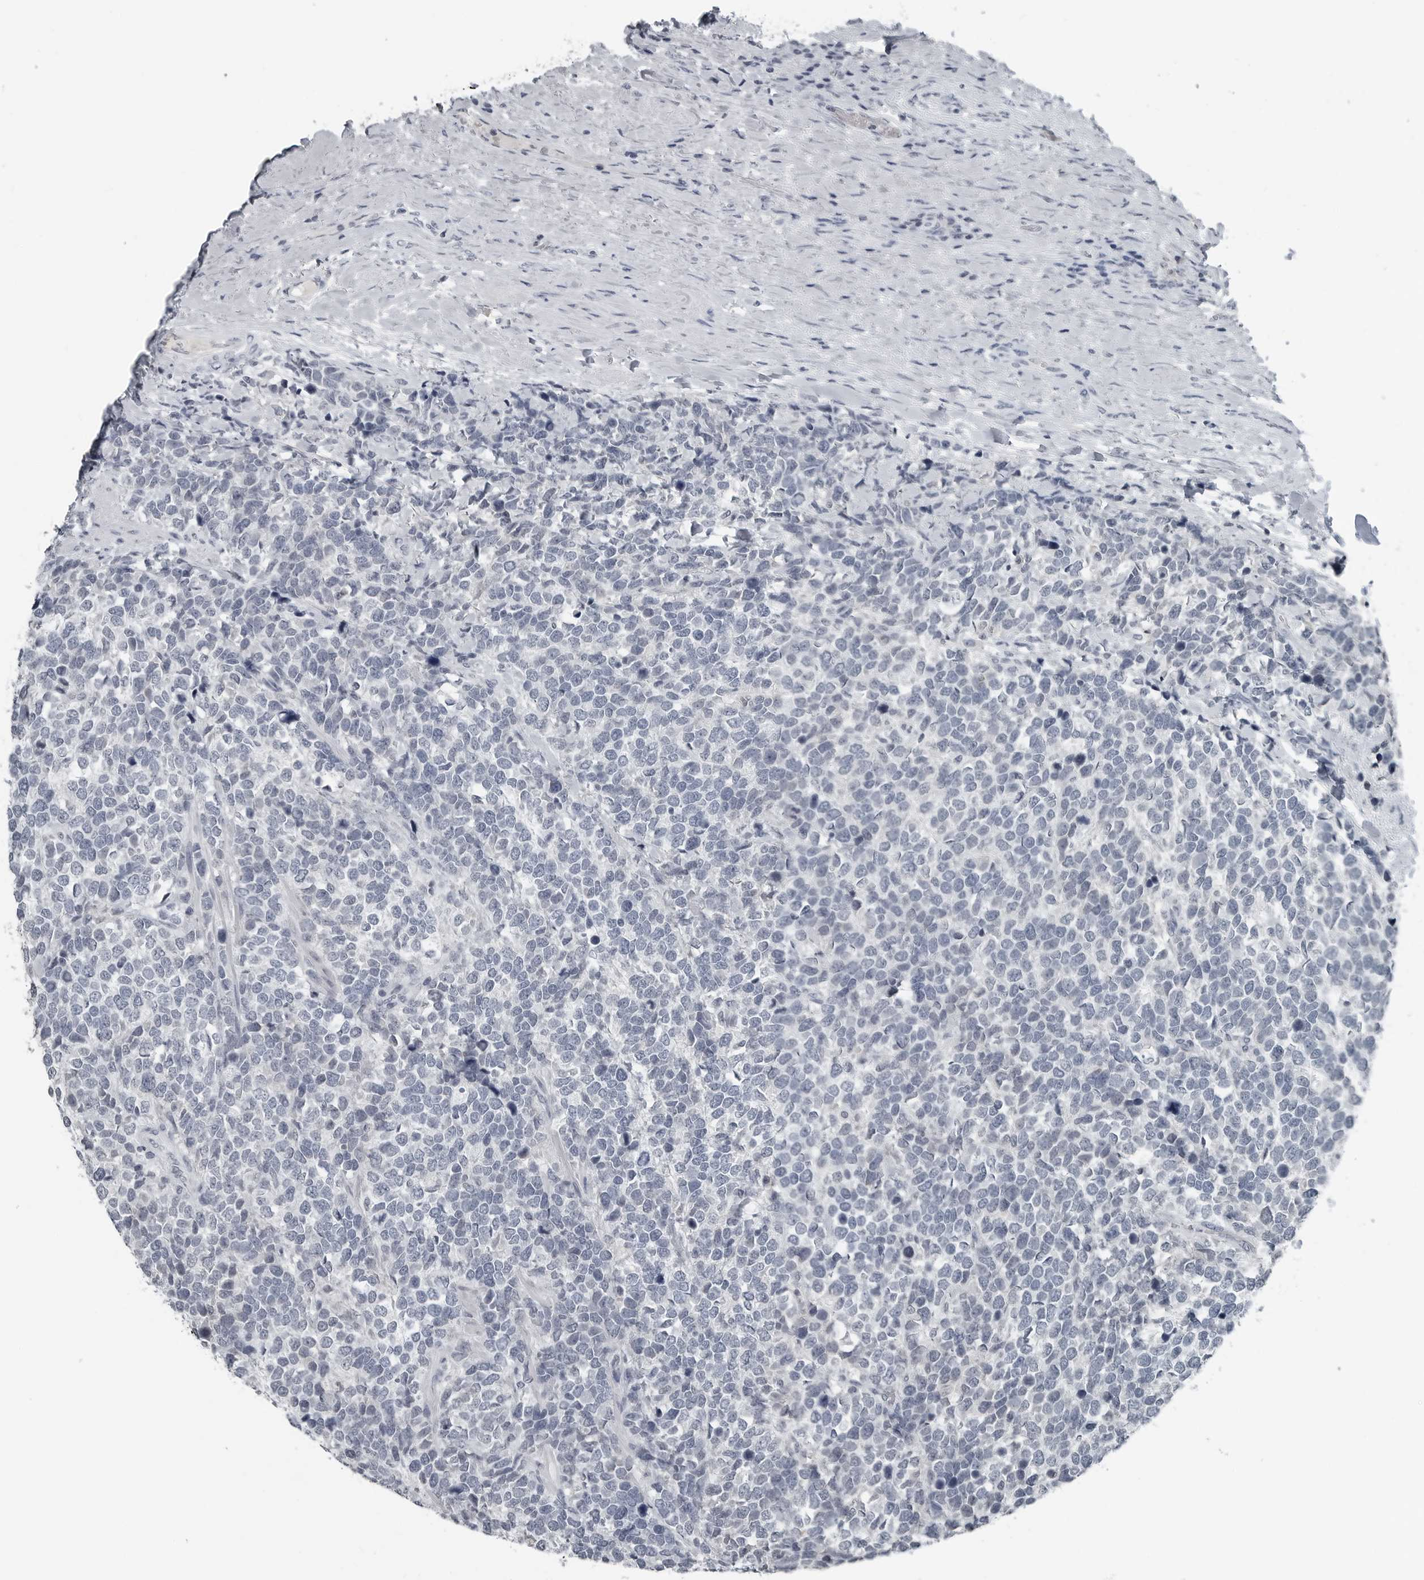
{"staining": {"intensity": "negative", "quantity": "none", "location": "none"}, "tissue": "urothelial cancer", "cell_type": "Tumor cells", "image_type": "cancer", "snomed": [{"axis": "morphology", "description": "Urothelial carcinoma, High grade"}, {"axis": "topography", "description": "Urinary bladder"}], "caption": "Tumor cells show no significant protein staining in urothelial cancer.", "gene": "SPINK1", "patient": {"sex": "female", "age": 82}}